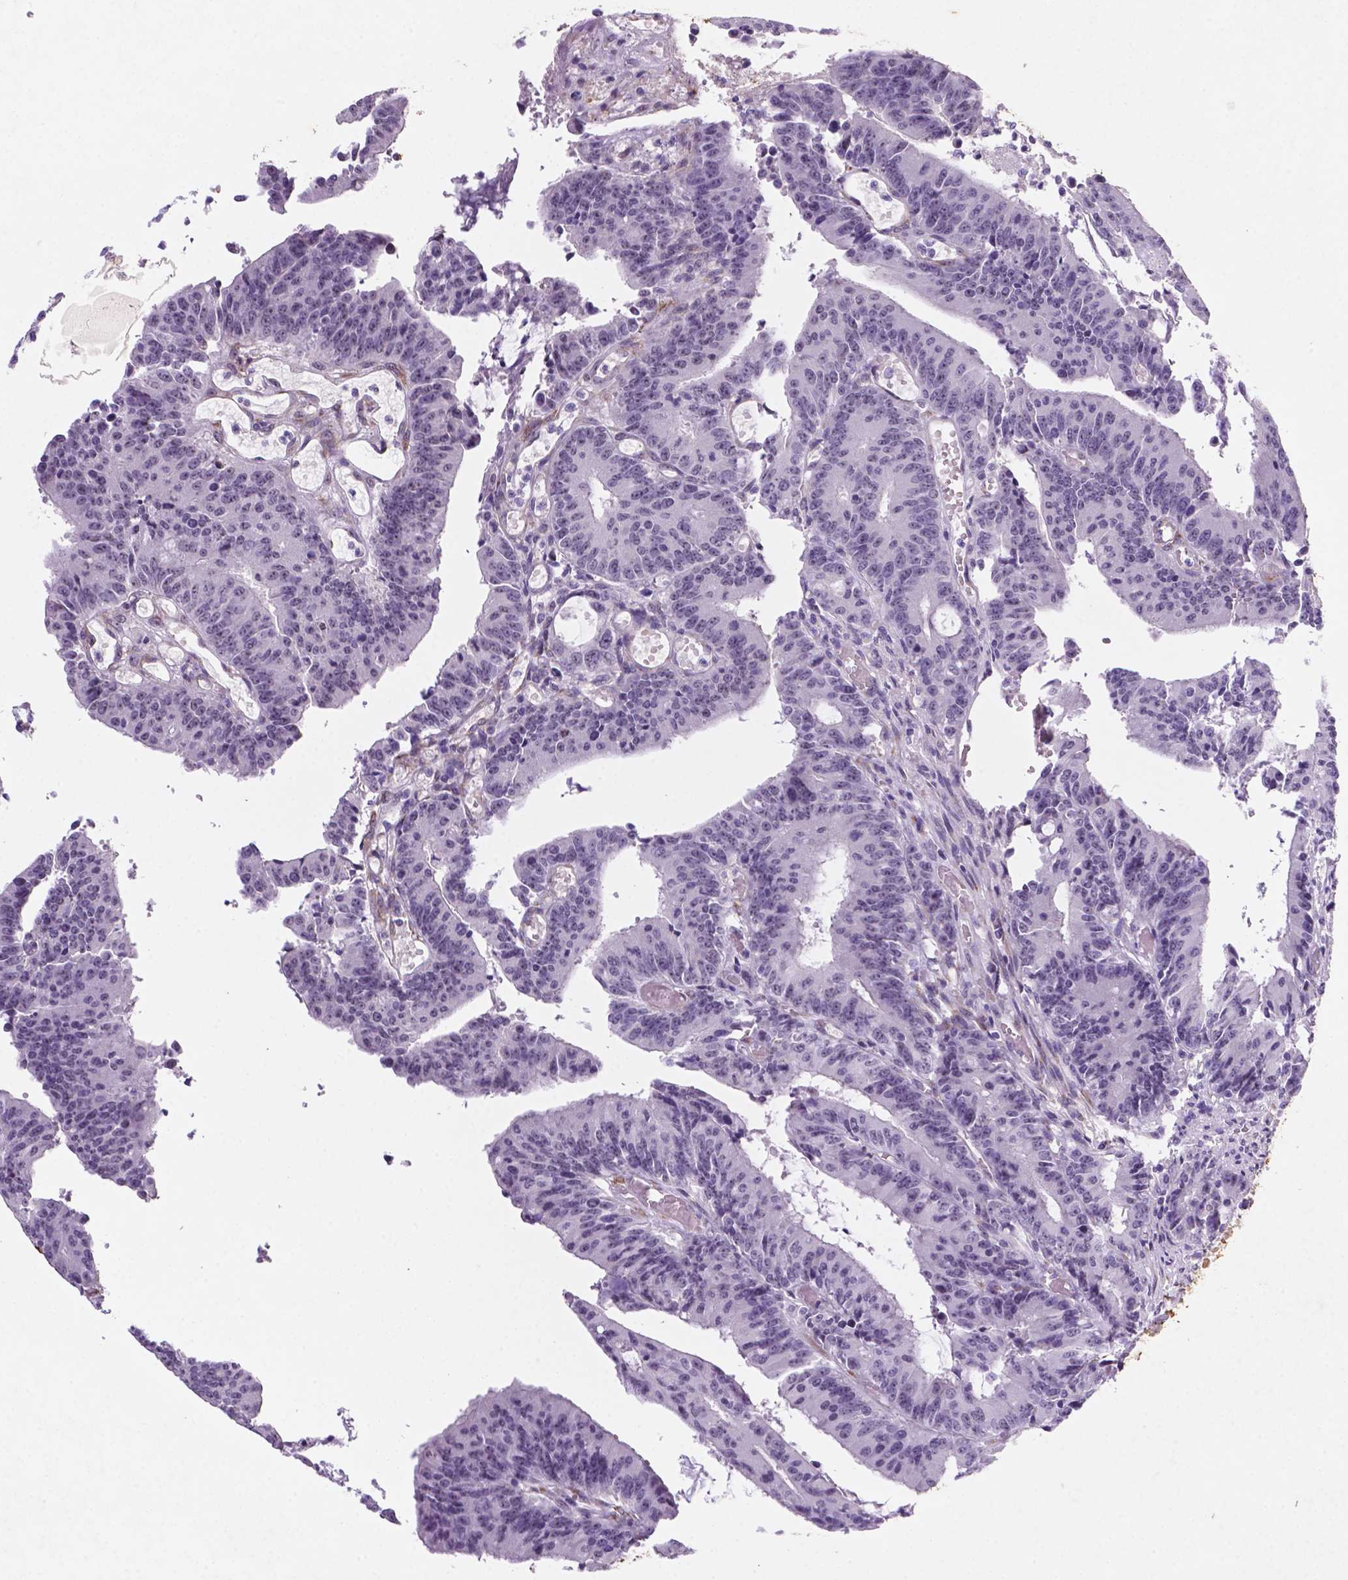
{"staining": {"intensity": "negative", "quantity": "none", "location": "none"}, "tissue": "colorectal cancer", "cell_type": "Tumor cells", "image_type": "cancer", "snomed": [{"axis": "morphology", "description": "Adenocarcinoma, NOS"}, {"axis": "topography", "description": "Colon"}], "caption": "Tumor cells show no significant protein staining in colorectal adenocarcinoma.", "gene": "C18orf21", "patient": {"sex": "female", "age": 78}}